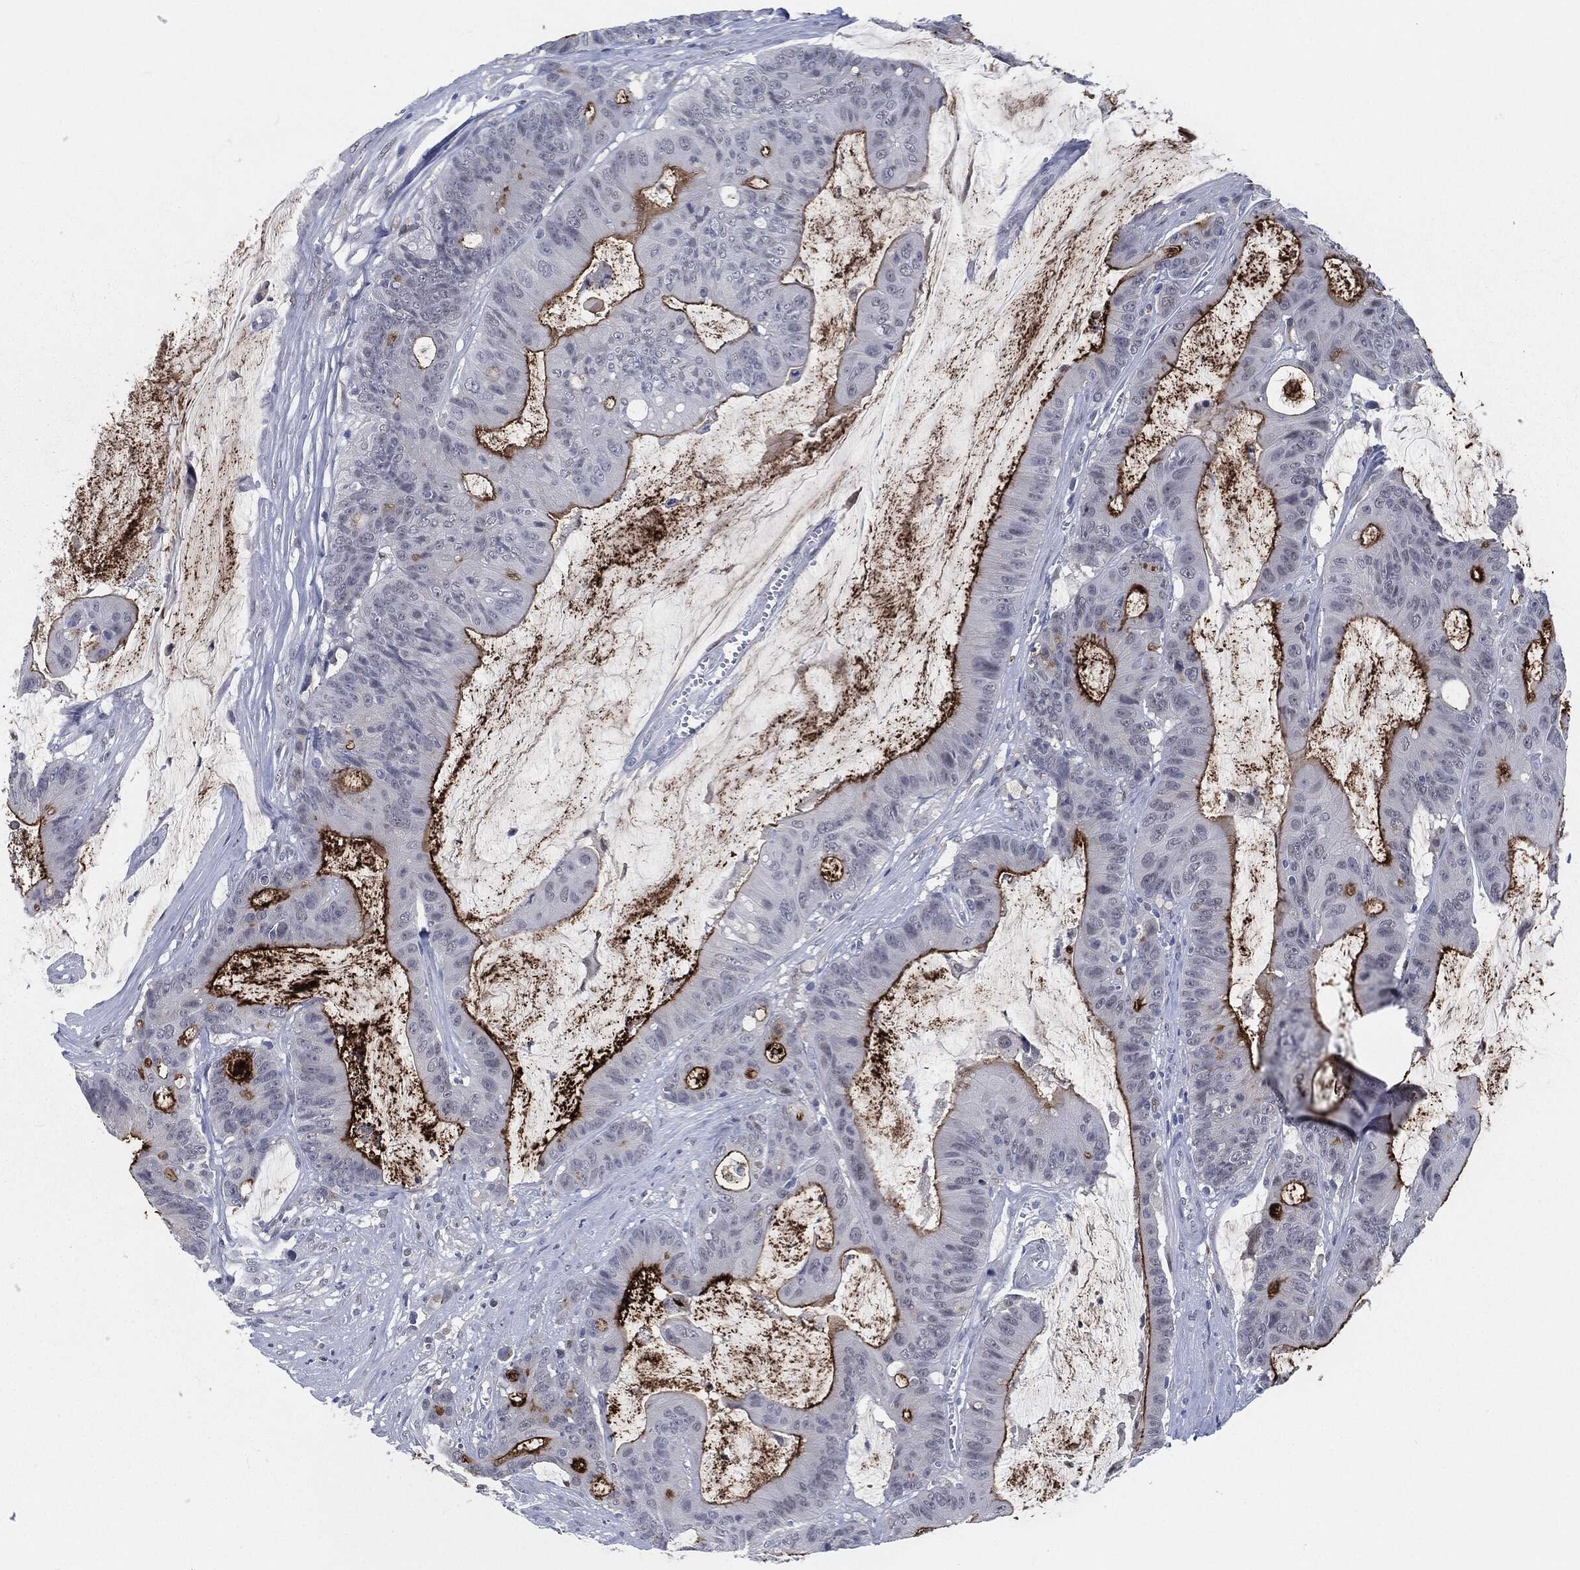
{"staining": {"intensity": "strong", "quantity": "25%-75%", "location": "cytoplasmic/membranous"}, "tissue": "colorectal cancer", "cell_type": "Tumor cells", "image_type": "cancer", "snomed": [{"axis": "morphology", "description": "Adenocarcinoma, NOS"}, {"axis": "topography", "description": "Colon"}], "caption": "Human colorectal cancer (adenocarcinoma) stained with a brown dye exhibits strong cytoplasmic/membranous positive positivity in about 25%-75% of tumor cells.", "gene": "PROM1", "patient": {"sex": "female", "age": 69}}